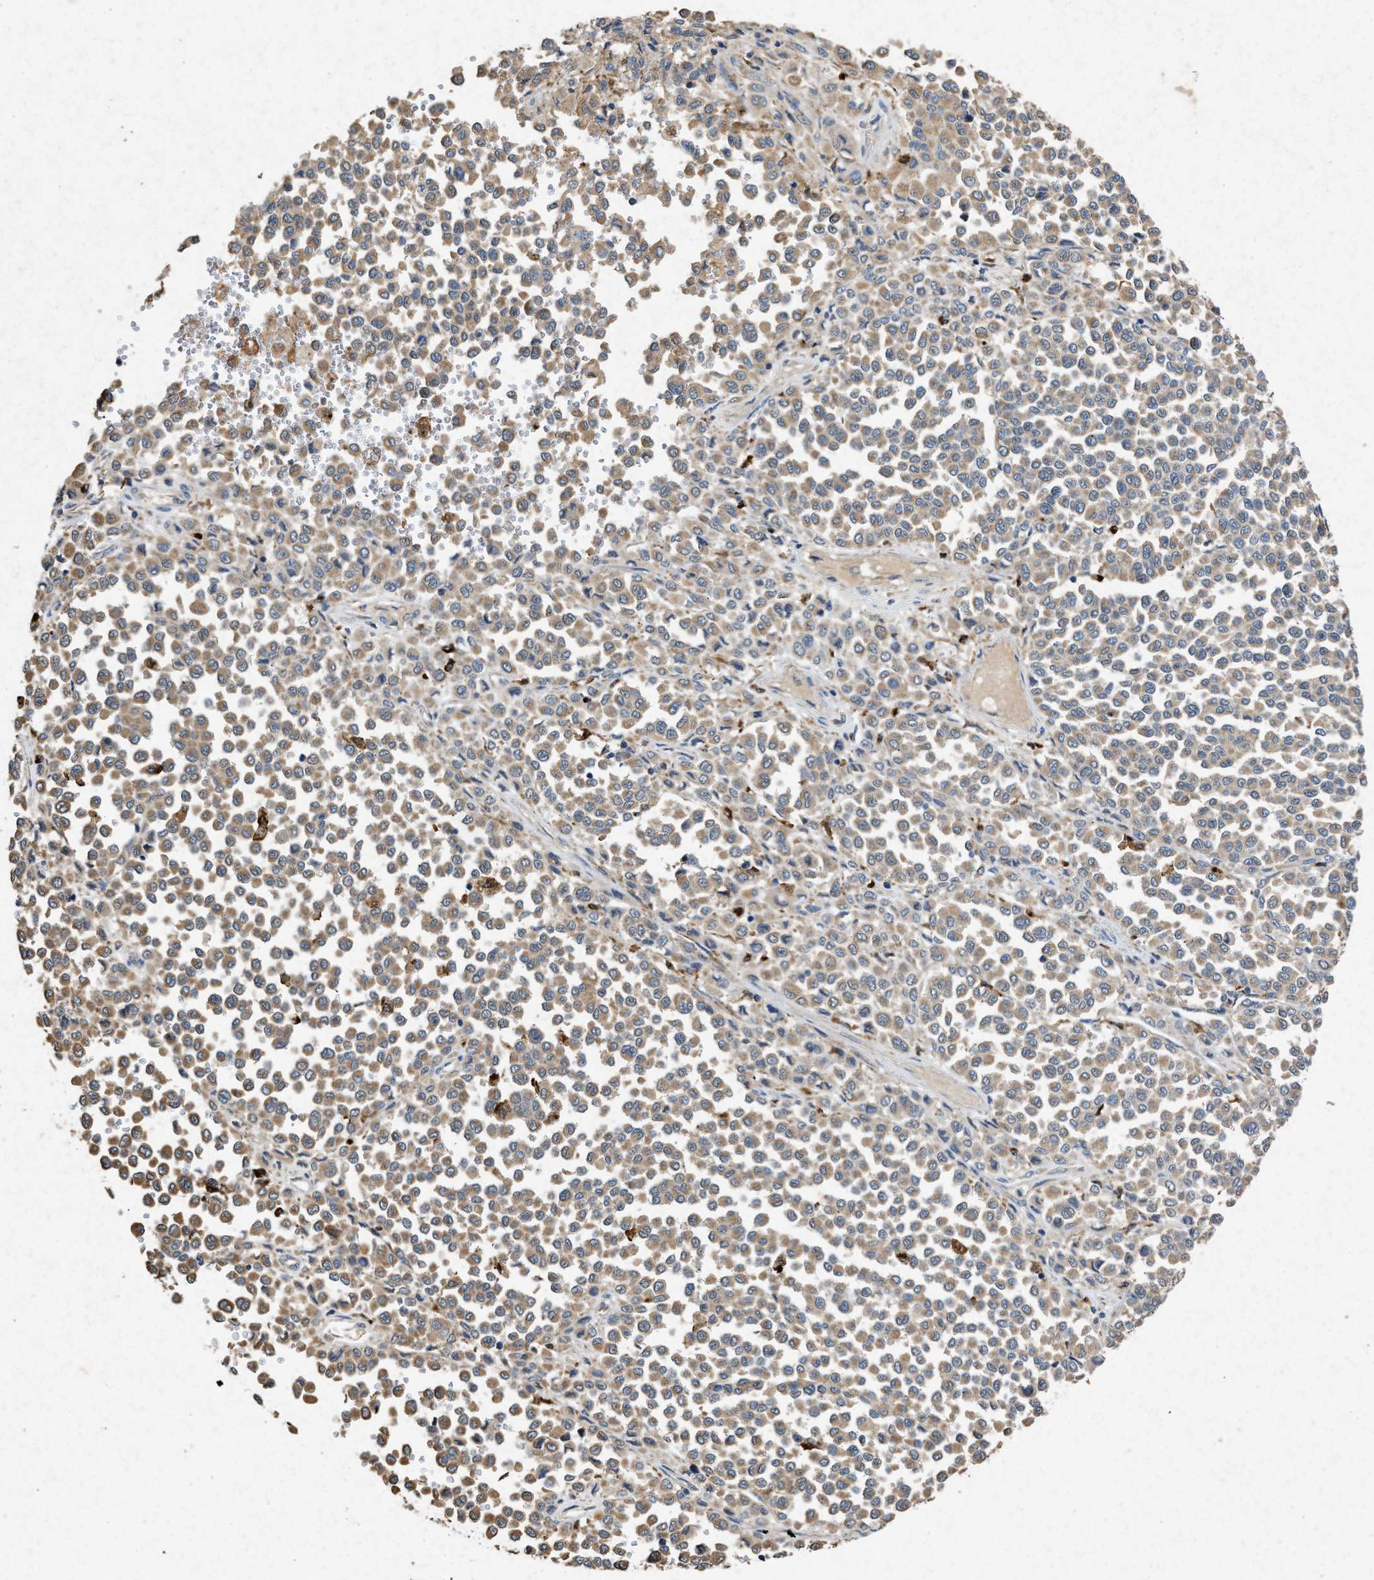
{"staining": {"intensity": "moderate", "quantity": ">75%", "location": "cytoplasmic/membranous"}, "tissue": "melanoma", "cell_type": "Tumor cells", "image_type": "cancer", "snomed": [{"axis": "morphology", "description": "Malignant melanoma, Metastatic site"}, {"axis": "topography", "description": "Pancreas"}], "caption": "Immunohistochemistry histopathology image of malignant melanoma (metastatic site) stained for a protein (brown), which displays medium levels of moderate cytoplasmic/membranous positivity in approximately >75% of tumor cells.", "gene": "CDK15", "patient": {"sex": "female", "age": 30}}